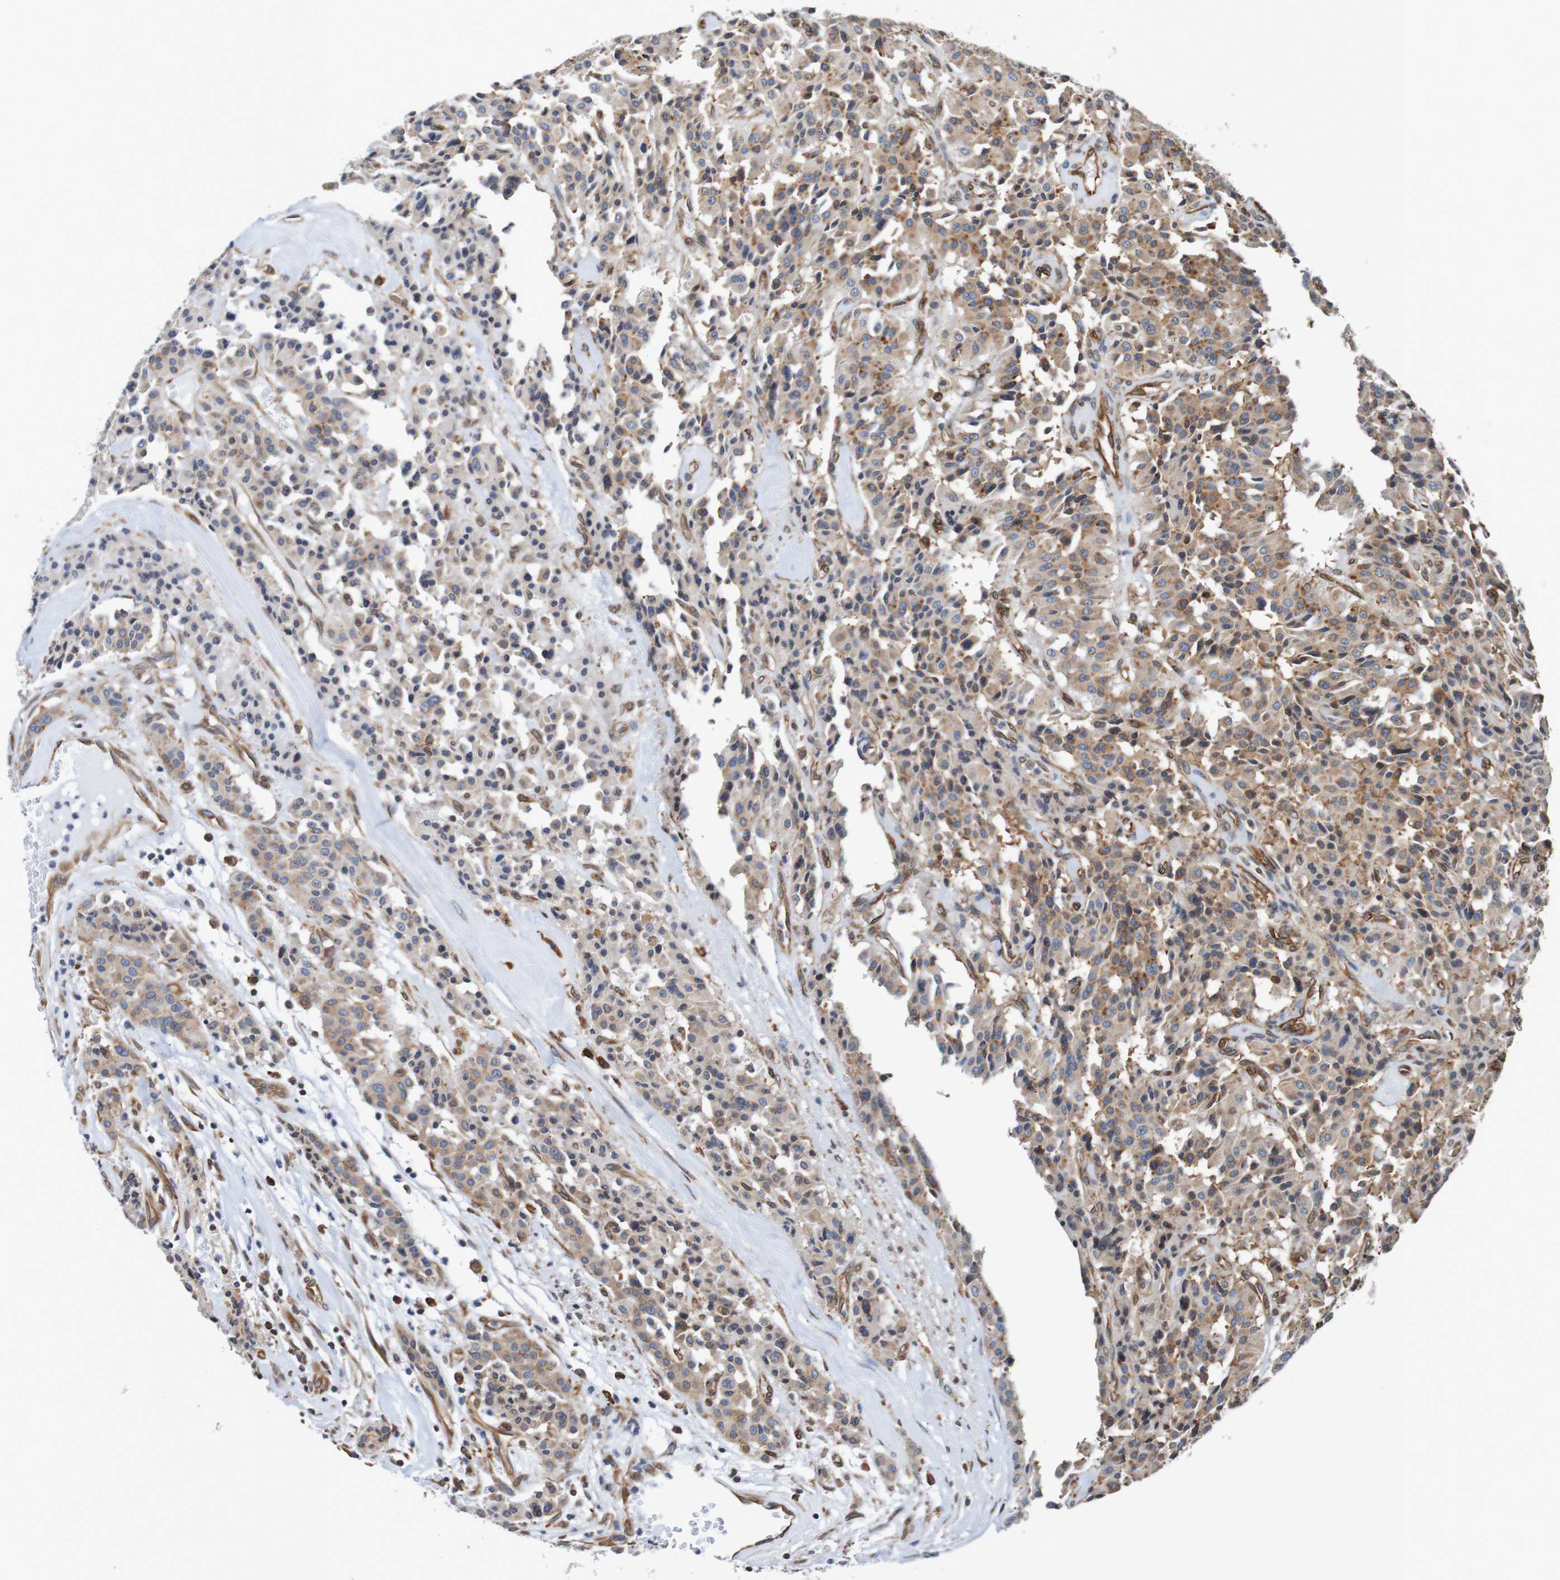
{"staining": {"intensity": "moderate", "quantity": ">75%", "location": "cytoplasmic/membranous"}, "tissue": "carcinoid", "cell_type": "Tumor cells", "image_type": "cancer", "snomed": [{"axis": "morphology", "description": "Carcinoid, malignant, NOS"}, {"axis": "topography", "description": "Lung"}], "caption": "Carcinoid stained for a protein (brown) demonstrates moderate cytoplasmic/membranous positive expression in approximately >75% of tumor cells.", "gene": "TMEM109", "patient": {"sex": "male", "age": 30}}